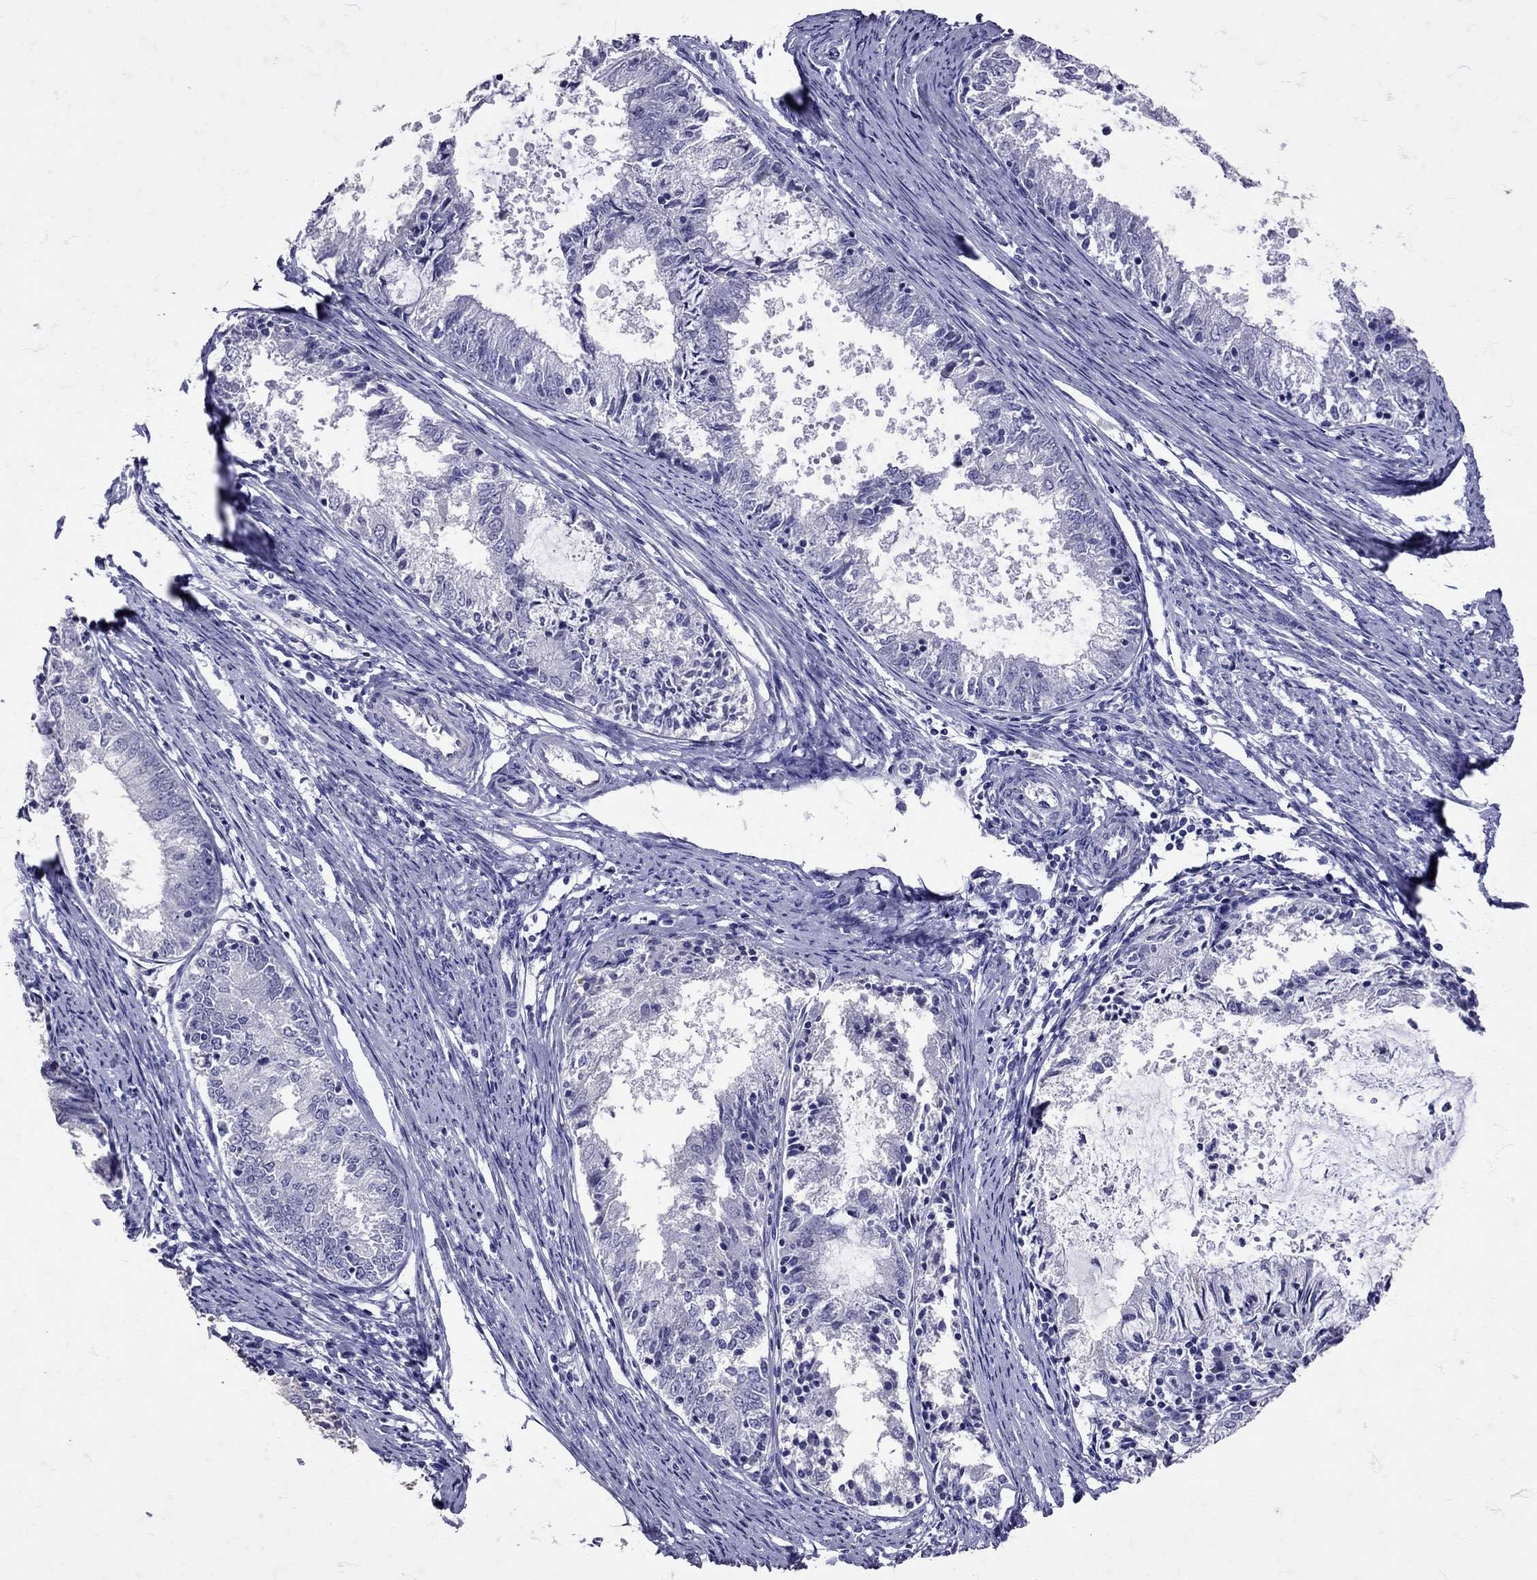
{"staining": {"intensity": "negative", "quantity": "none", "location": "none"}, "tissue": "endometrial cancer", "cell_type": "Tumor cells", "image_type": "cancer", "snomed": [{"axis": "morphology", "description": "Adenocarcinoma, NOS"}, {"axis": "topography", "description": "Endometrium"}], "caption": "DAB immunohistochemical staining of human endometrial cancer displays no significant staining in tumor cells.", "gene": "SST", "patient": {"sex": "female", "age": 57}}